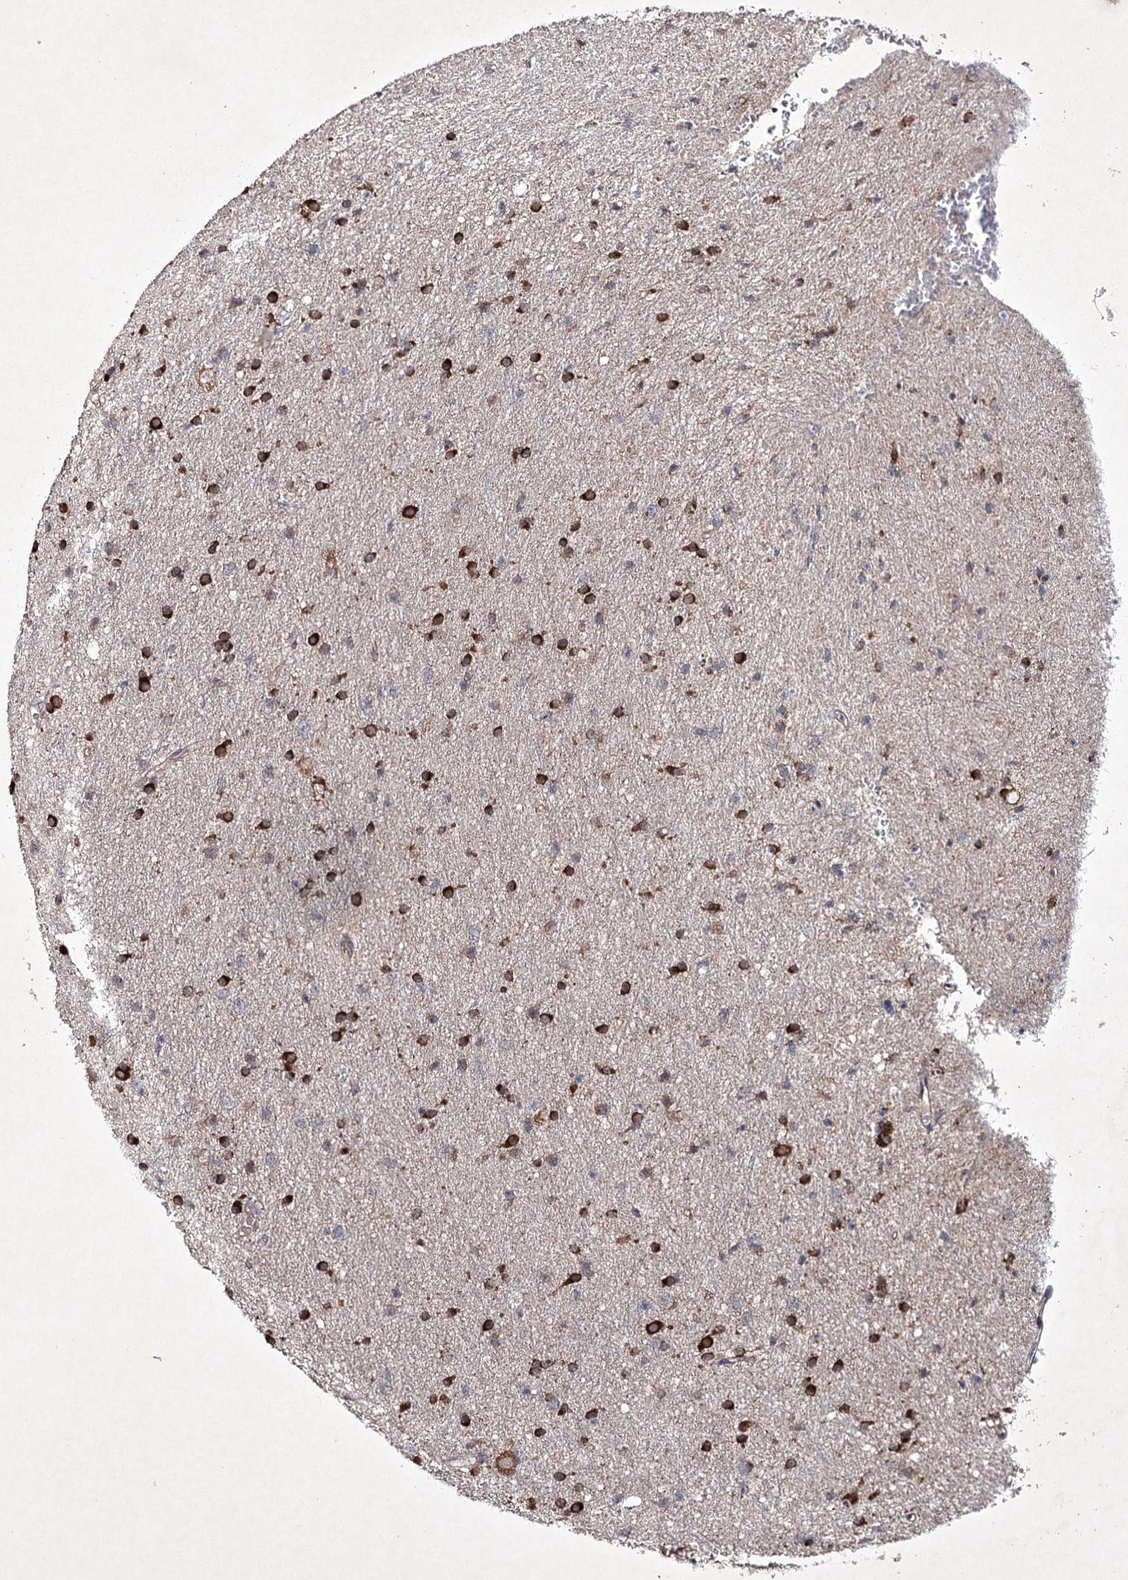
{"staining": {"intensity": "strong", "quantity": "25%-75%", "location": "cytoplasmic/membranous"}, "tissue": "glioma", "cell_type": "Tumor cells", "image_type": "cancer", "snomed": [{"axis": "morphology", "description": "Glioma, malignant, Low grade"}, {"axis": "topography", "description": "Cerebral cortex"}], "caption": "Glioma stained for a protein exhibits strong cytoplasmic/membranous positivity in tumor cells. The protein is stained brown, and the nuclei are stained in blue (DAB (3,3'-diaminobenzidine) IHC with brightfield microscopy, high magnification).", "gene": "SEMA4G", "patient": {"sex": "female", "age": 39}}